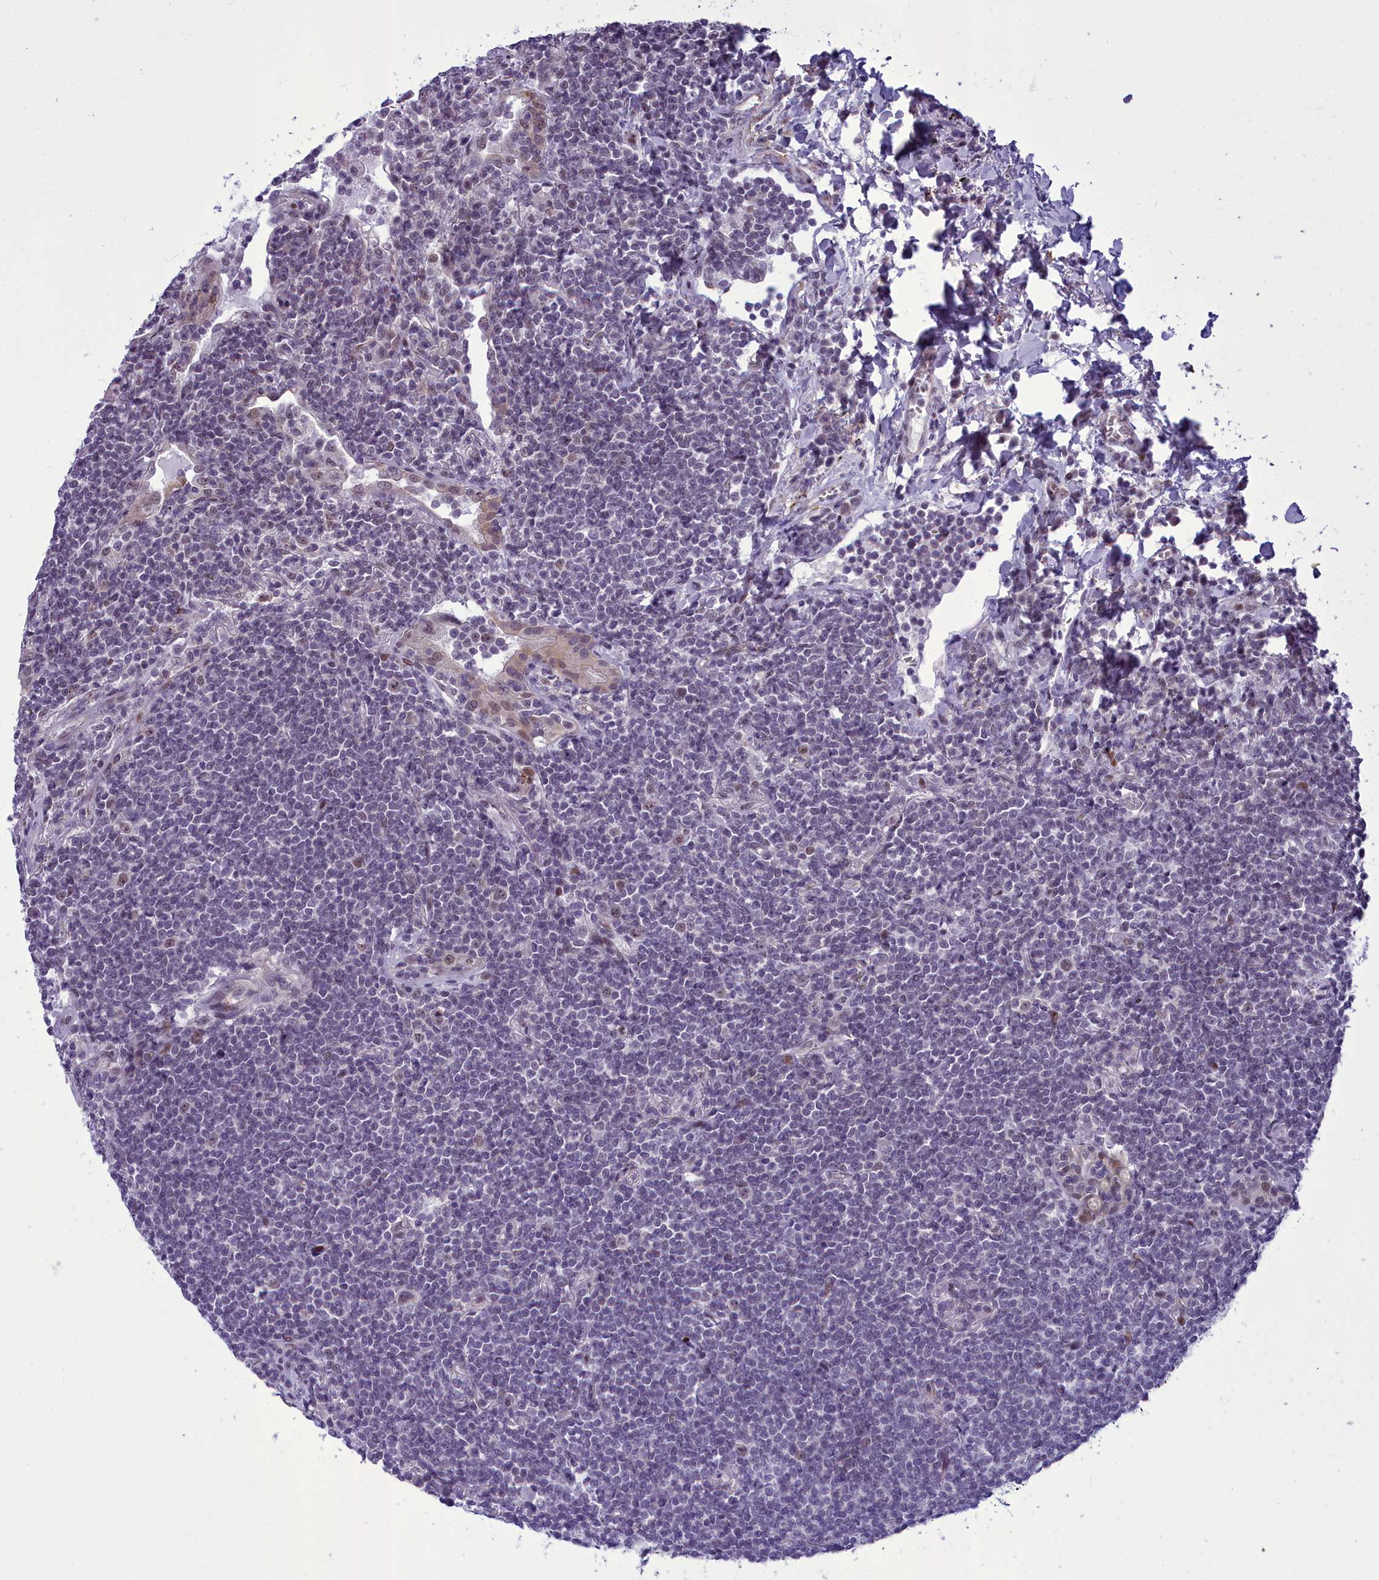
{"staining": {"intensity": "negative", "quantity": "none", "location": "none"}, "tissue": "lymphoma", "cell_type": "Tumor cells", "image_type": "cancer", "snomed": [{"axis": "morphology", "description": "Malignant lymphoma, non-Hodgkin's type, Low grade"}, {"axis": "topography", "description": "Lung"}], "caption": "High magnification brightfield microscopy of malignant lymphoma, non-Hodgkin's type (low-grade) stained with DAB (brown) and counterstained with hematoxylin (blue): tumor cells show no significant staining. (Brightfield microscopy of DAB immunohistochemistry (IHC) at high magnification).", "gene": "CEACAM19", "patient": {"sex": "female", "age": 71}}